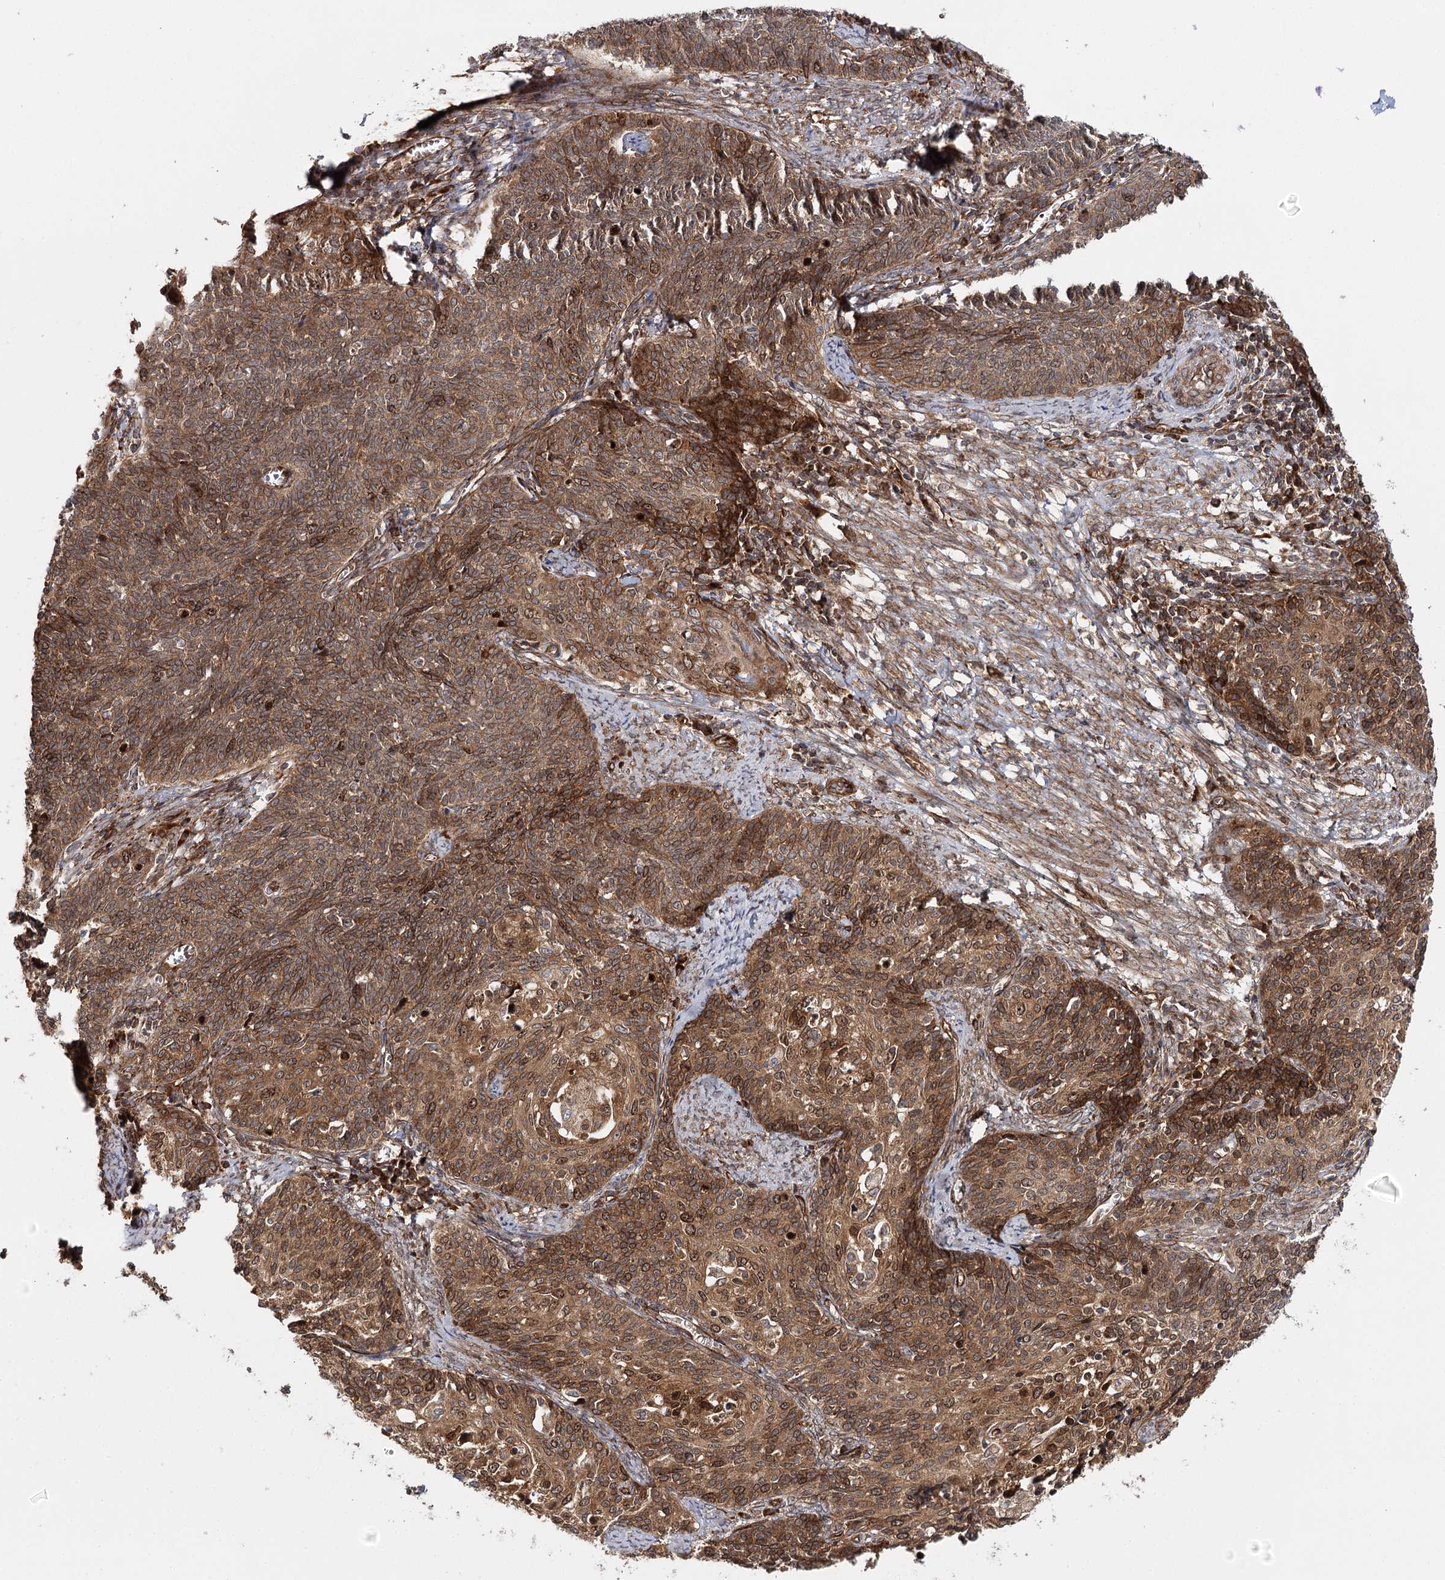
{"staining": {"intensity": "moderate", "quantity": ">75%", "location": "cytoplasmic/membranous,nuclear"}, "tissue": "cervical cancer", "cell_type": "Tumor cells", "image_type": "cancer", "snomed": [{"axis": "morphology", "description": "Squamous cell carcinoma, NOS"}, {"axis": "topography", "description": "Cervix"}], "caption": "A high-resolution photomicrograph shows IHC staining of squamous cell carcinoma (cervical), which demonstrates moderate cytoplasmic/membranous and nuclear staining in about >75% of tumor cells. (brown staining indicates protein expression, while blue staining denotes nuclei).", "gene": "MKNK1", "patient": {"sex": "female", "age": 39}}